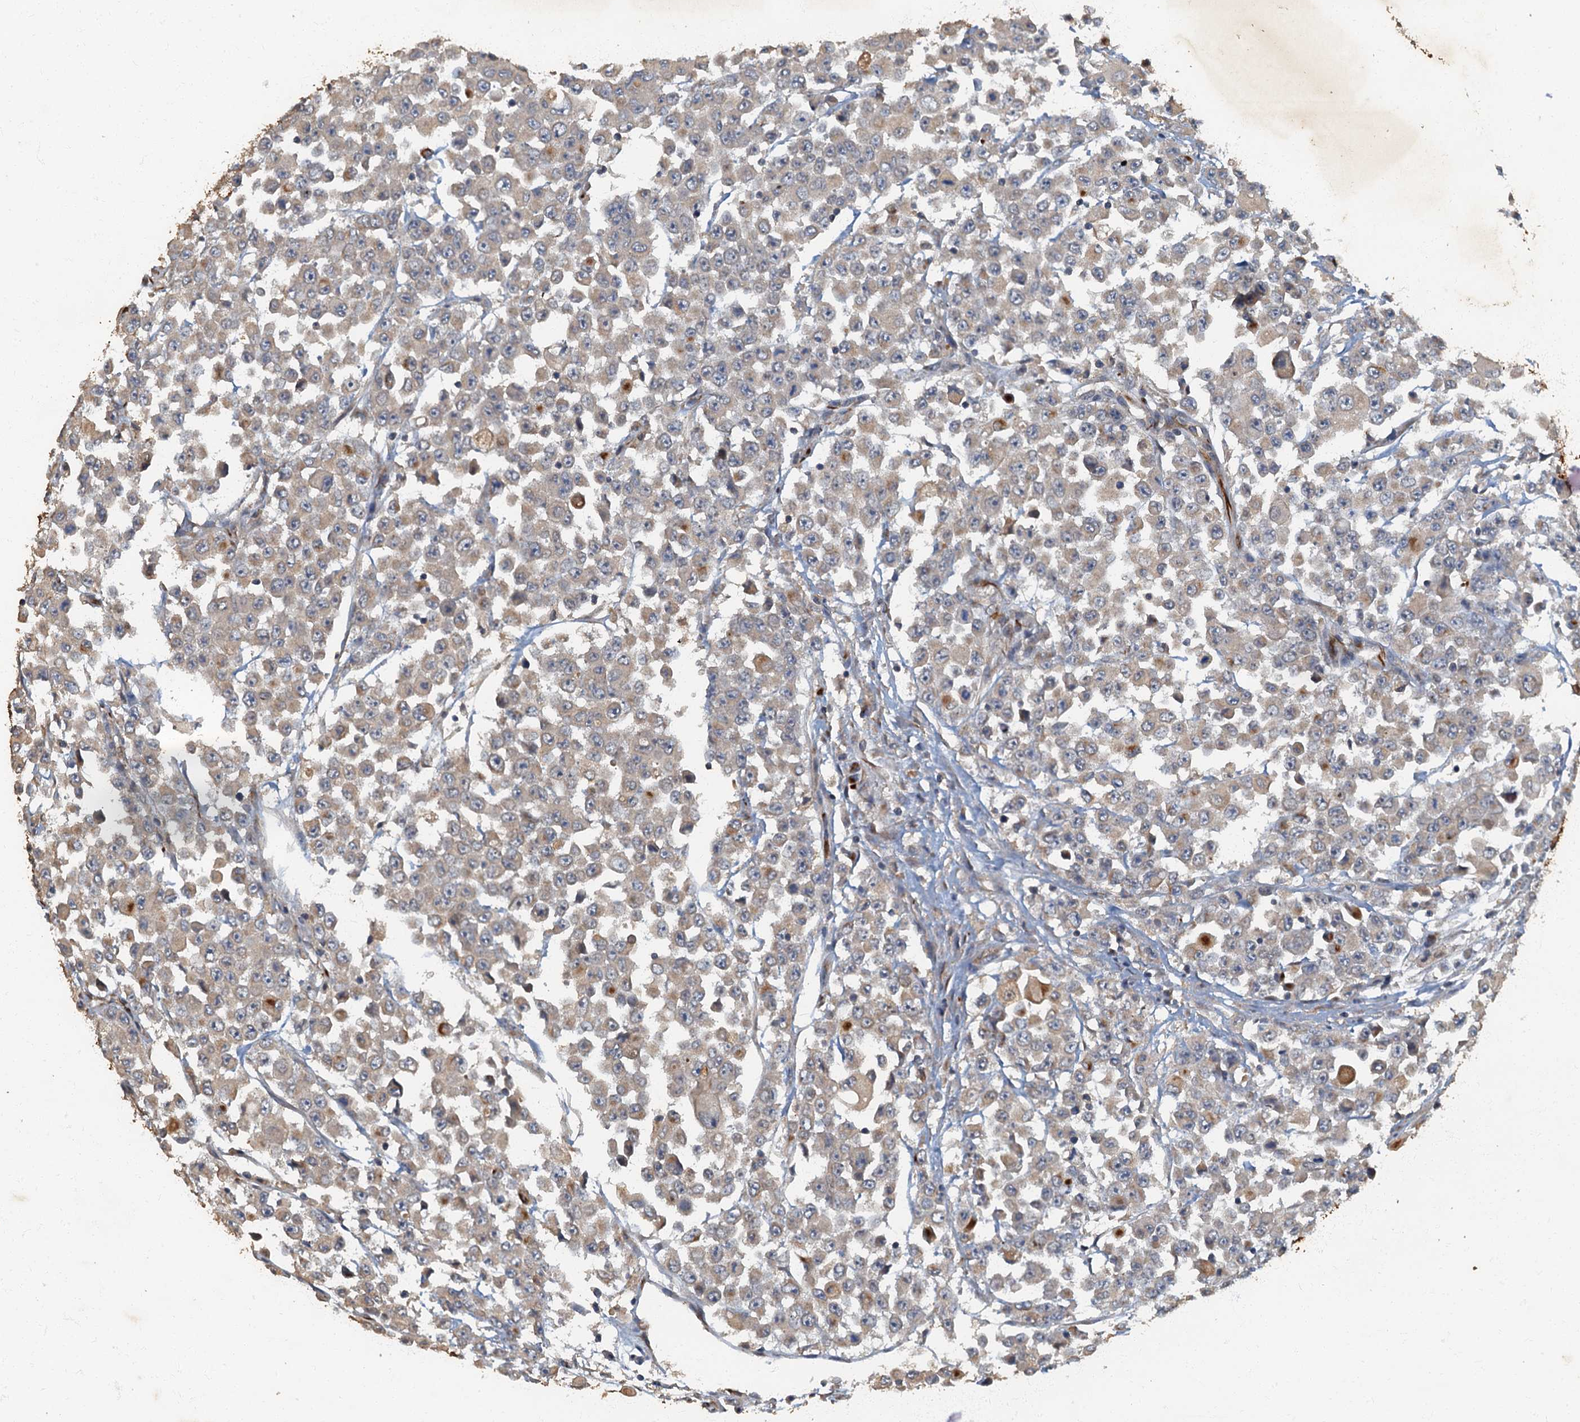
{"staining": {"intensity": "weak", "quantity": "25%-75%", "location": "cytoplasmic/membranous"}, "tissue": "colorectal cancer", "cell_type": "Tumor cells", "image_type": "cancer", "snomed": [{"axis": "morphology", "description": "Adenocarcinoma, NOS"}, {"axis": "topography", "description": "Colon"}], "caption": "A brown stain labels weak cytoplasmic/membranous staining of a protein in colorectal cancer (adenocarcinoma) tumor cells.", "gene": "ARL11", "patient": {"sex": "male", "age": 51}}